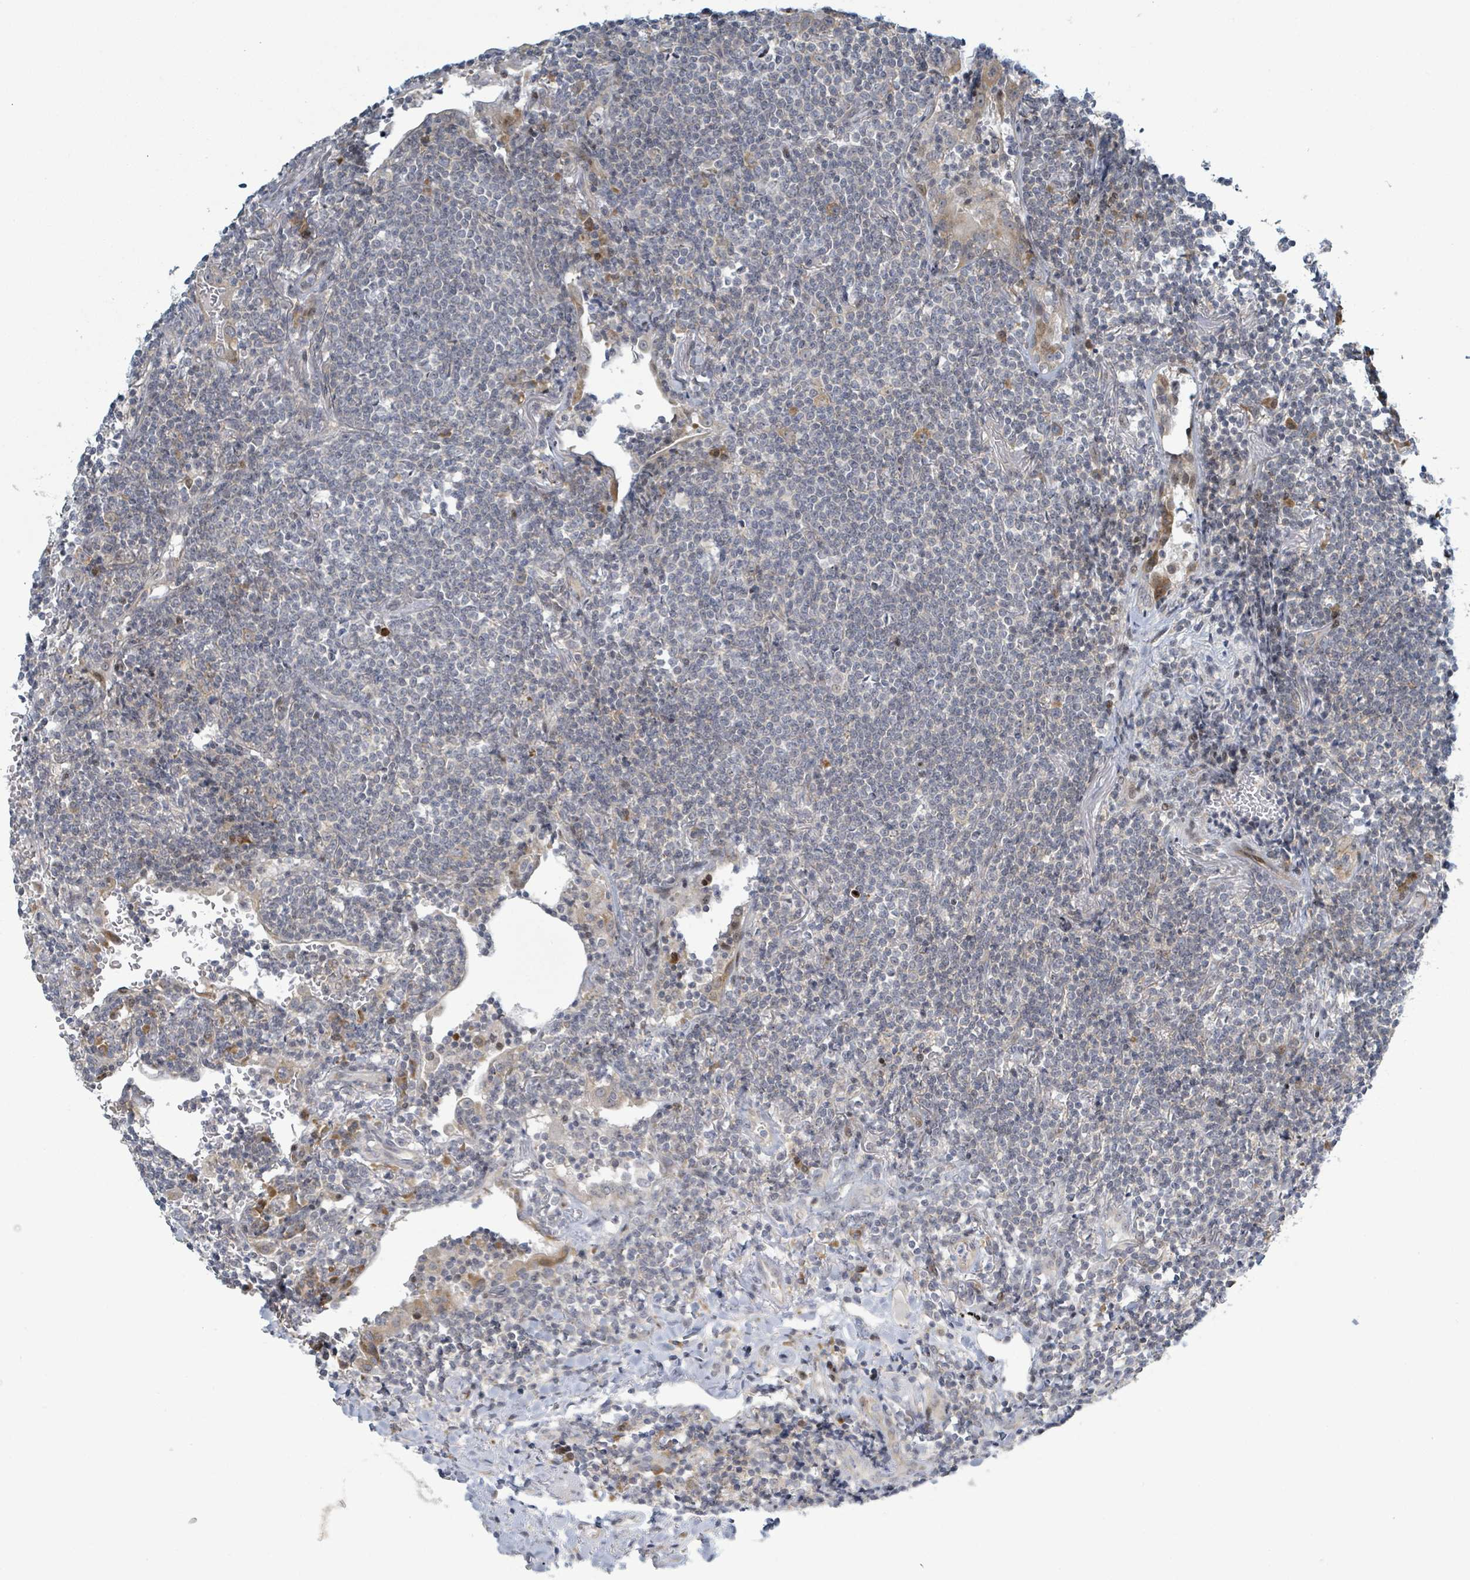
{"staining": {"intensity": "negative", "quantity": "none", "location": "none"}, "tissue": "lymphoma", "cell_type": "Tumor cells", "image_type": "cancer", "snomed": [{"axis": "morphology", "description": "Malignant lymphoma, non-Hodgkin's type, Low grade"}, {"axis": "topography", "description": "Lung"}], "caption": "An immunohistochemistry micrograph of low-grade malignant lymphoma, non-Hodgkin's type is shown. There is no staining in tumor cells of low-grade malignant lymphoma, non-Hodgkin's type. The staining was performed using DAB (3,3'-diaminobenzidine) to visualize the protein expression in brown, while the nuclei were stained in blue with hematoxylin (Magnification: 20x).", "gene": "RPL32", "patient": {"sex": "female", "age": 71}}